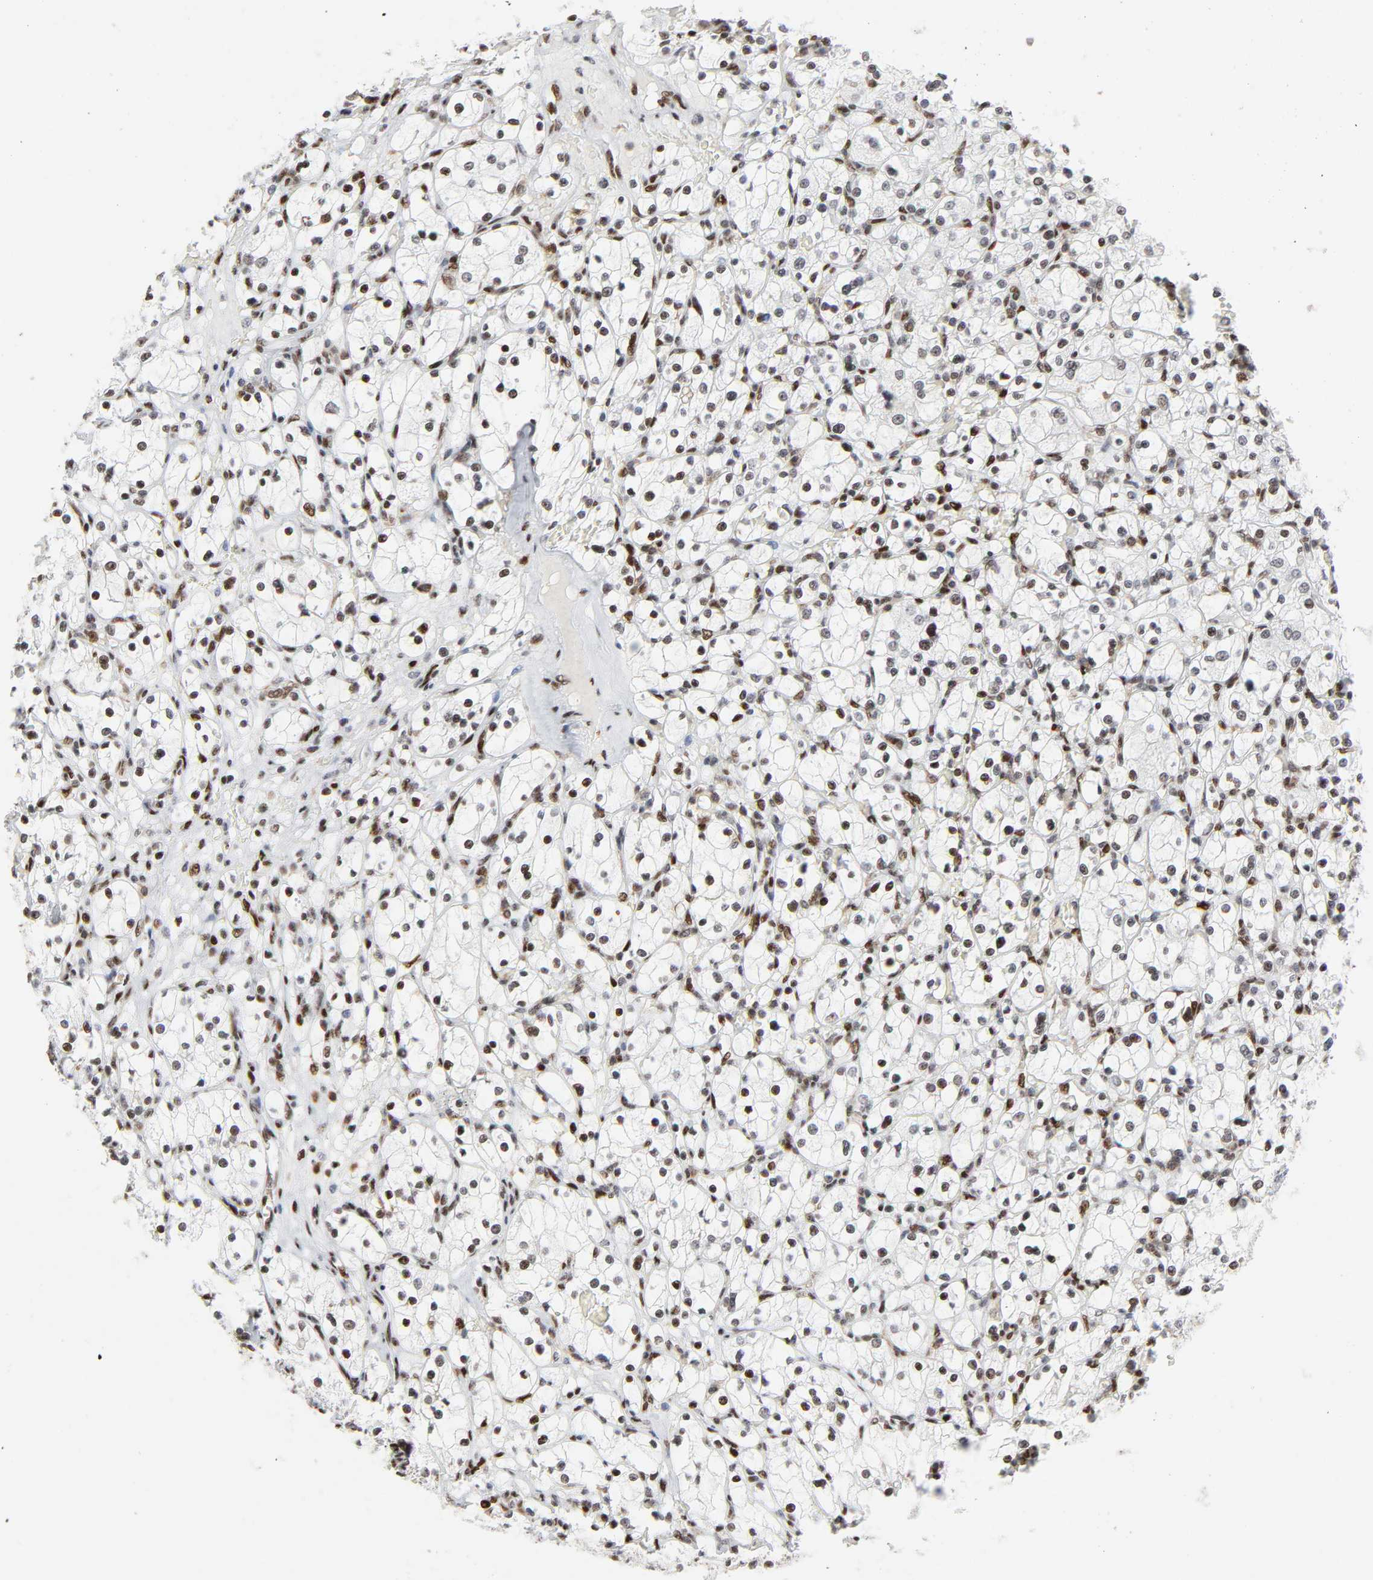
{"staining": {"intensity": "moderate", "quantity": "25%-75%", "location": "nuclear"}, "tissue": "renal cancer", "cell_type": "Tumor cells", "image_type": "cancer", "snomed": [{"axis": "morphology", "description": "Adenocarcinoma, NOS"}, {"axis": "topography", "description": "Kidney"}], "caption": "This micrograph exhibits renal adenocarcinoma stained with IHC to label a protein in brown. The nuclear of tumor cells show moderate positivity for the protein. Nuclei are counter-stained blue.", "gene": "WAS", "patient": {"sex": "female", "age": 83}}